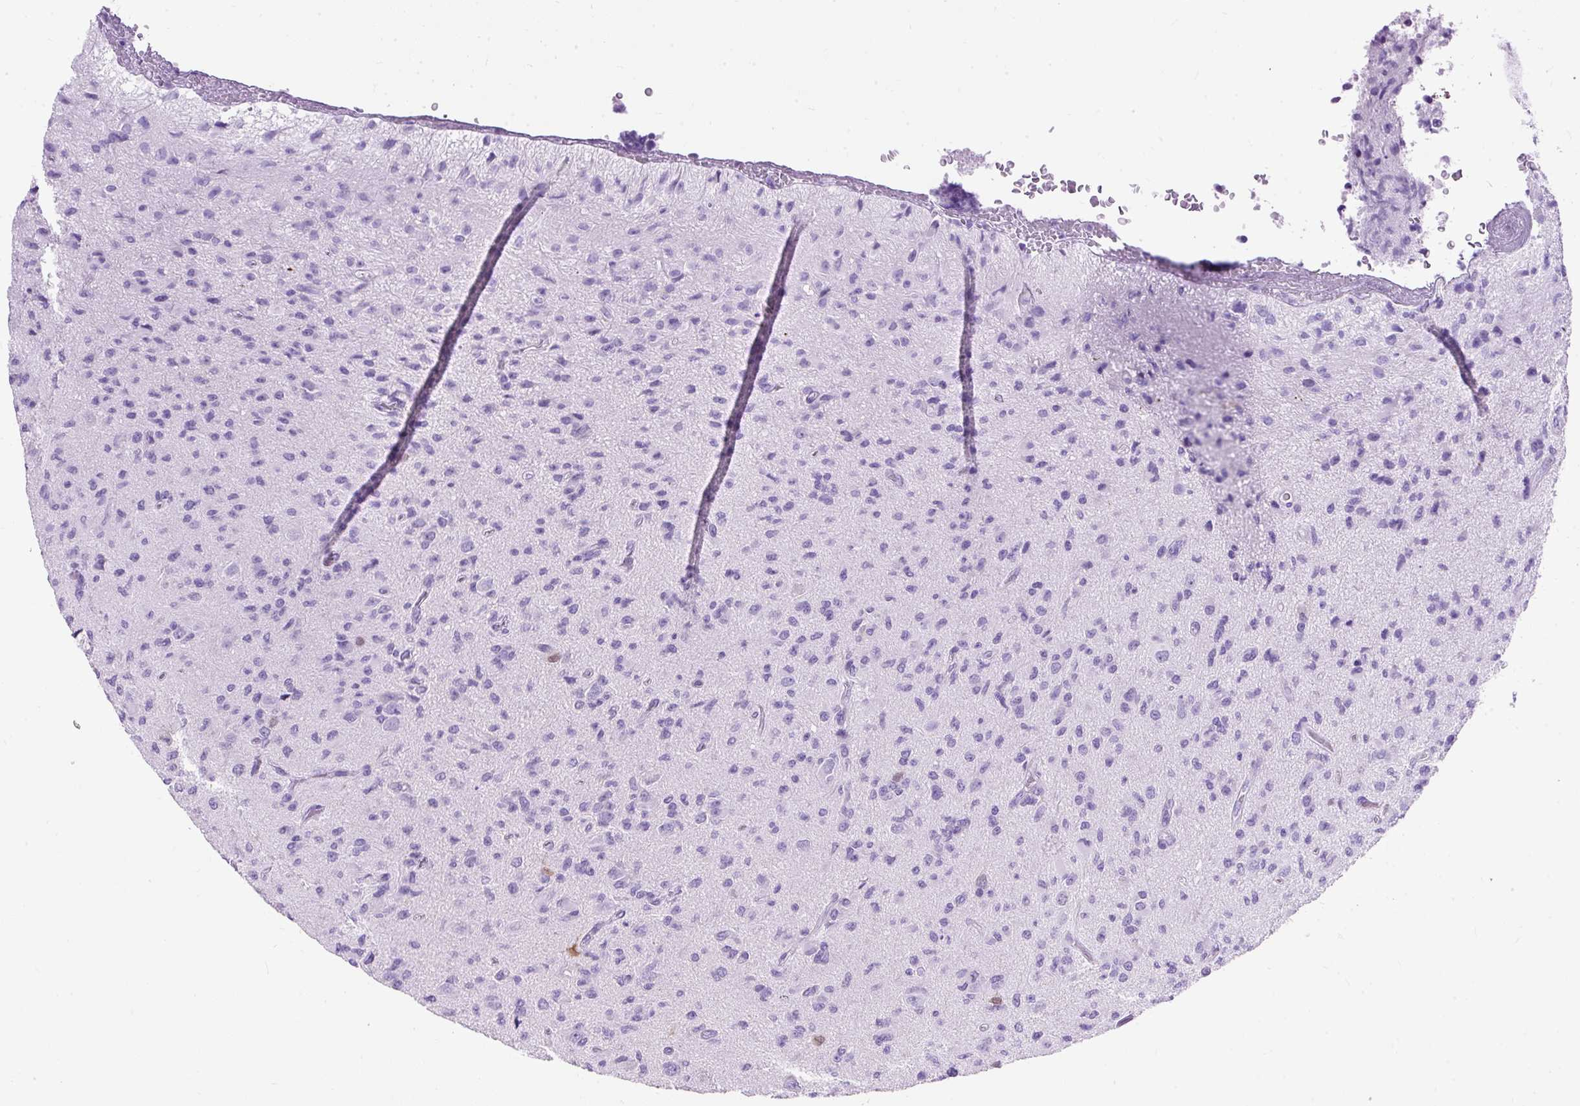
{"staining": {"intensity": "negative", "quantity": "none", "location": "none"}, "tissue": "glioma", "cell_type": "Tumor cells", "image_type": "cancer", "snomed": [{"axis": "morphology", "description": "Glioma, malignant, High grade"}, {"axis": "topography", "description": "Brain"}], "caption": "Immunohistochemistry (IHC) of human malignant high-grade glioma reveals no expression in tumor cells. (Stains: DAB (3,3'-diaminobenzidine) IHC with hematoxylin counter stain, Microscopy: brightfield microscopy at high magnification).", "gene": "PVALB", "patient": {"sex": "male", "age": 36}}